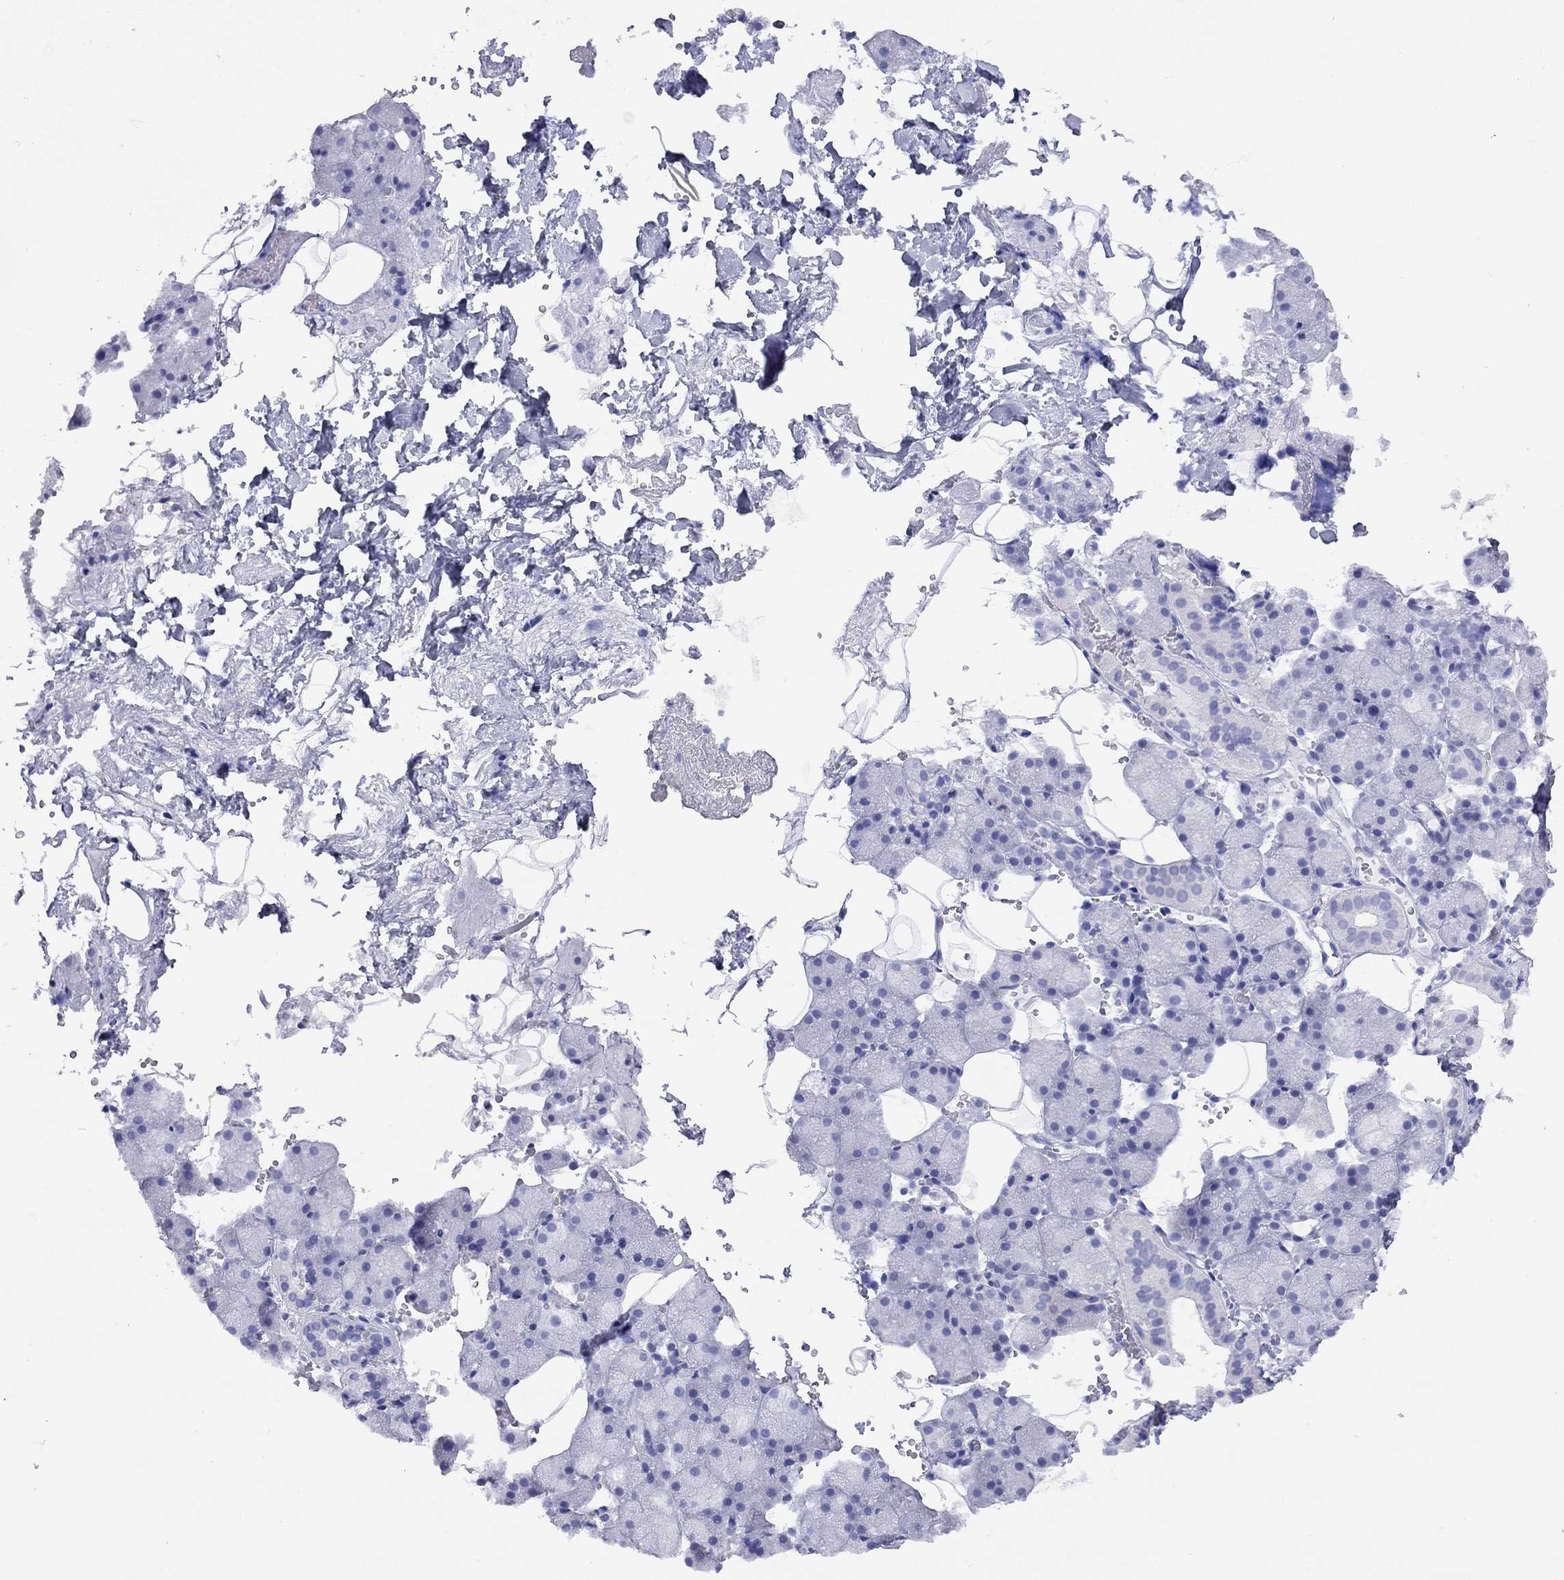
{"staining": {"intensity": "negative", "quantity": "none", "location": "none"}, "tissue": "salivary gland", "cell_type": "Glandular cells", "image_type": "normal", "snomed": [{"axis": "morphology", "description": "Normal tissue, NOS"}, {"axis": "topography", "description": "Salivary gland"}], "caption": "A micrograph of salivary gland stained for a protein shows no brown staining in glandular cells.", "gene": "HLA", "patient": {"sex": "male", "age": 38}}